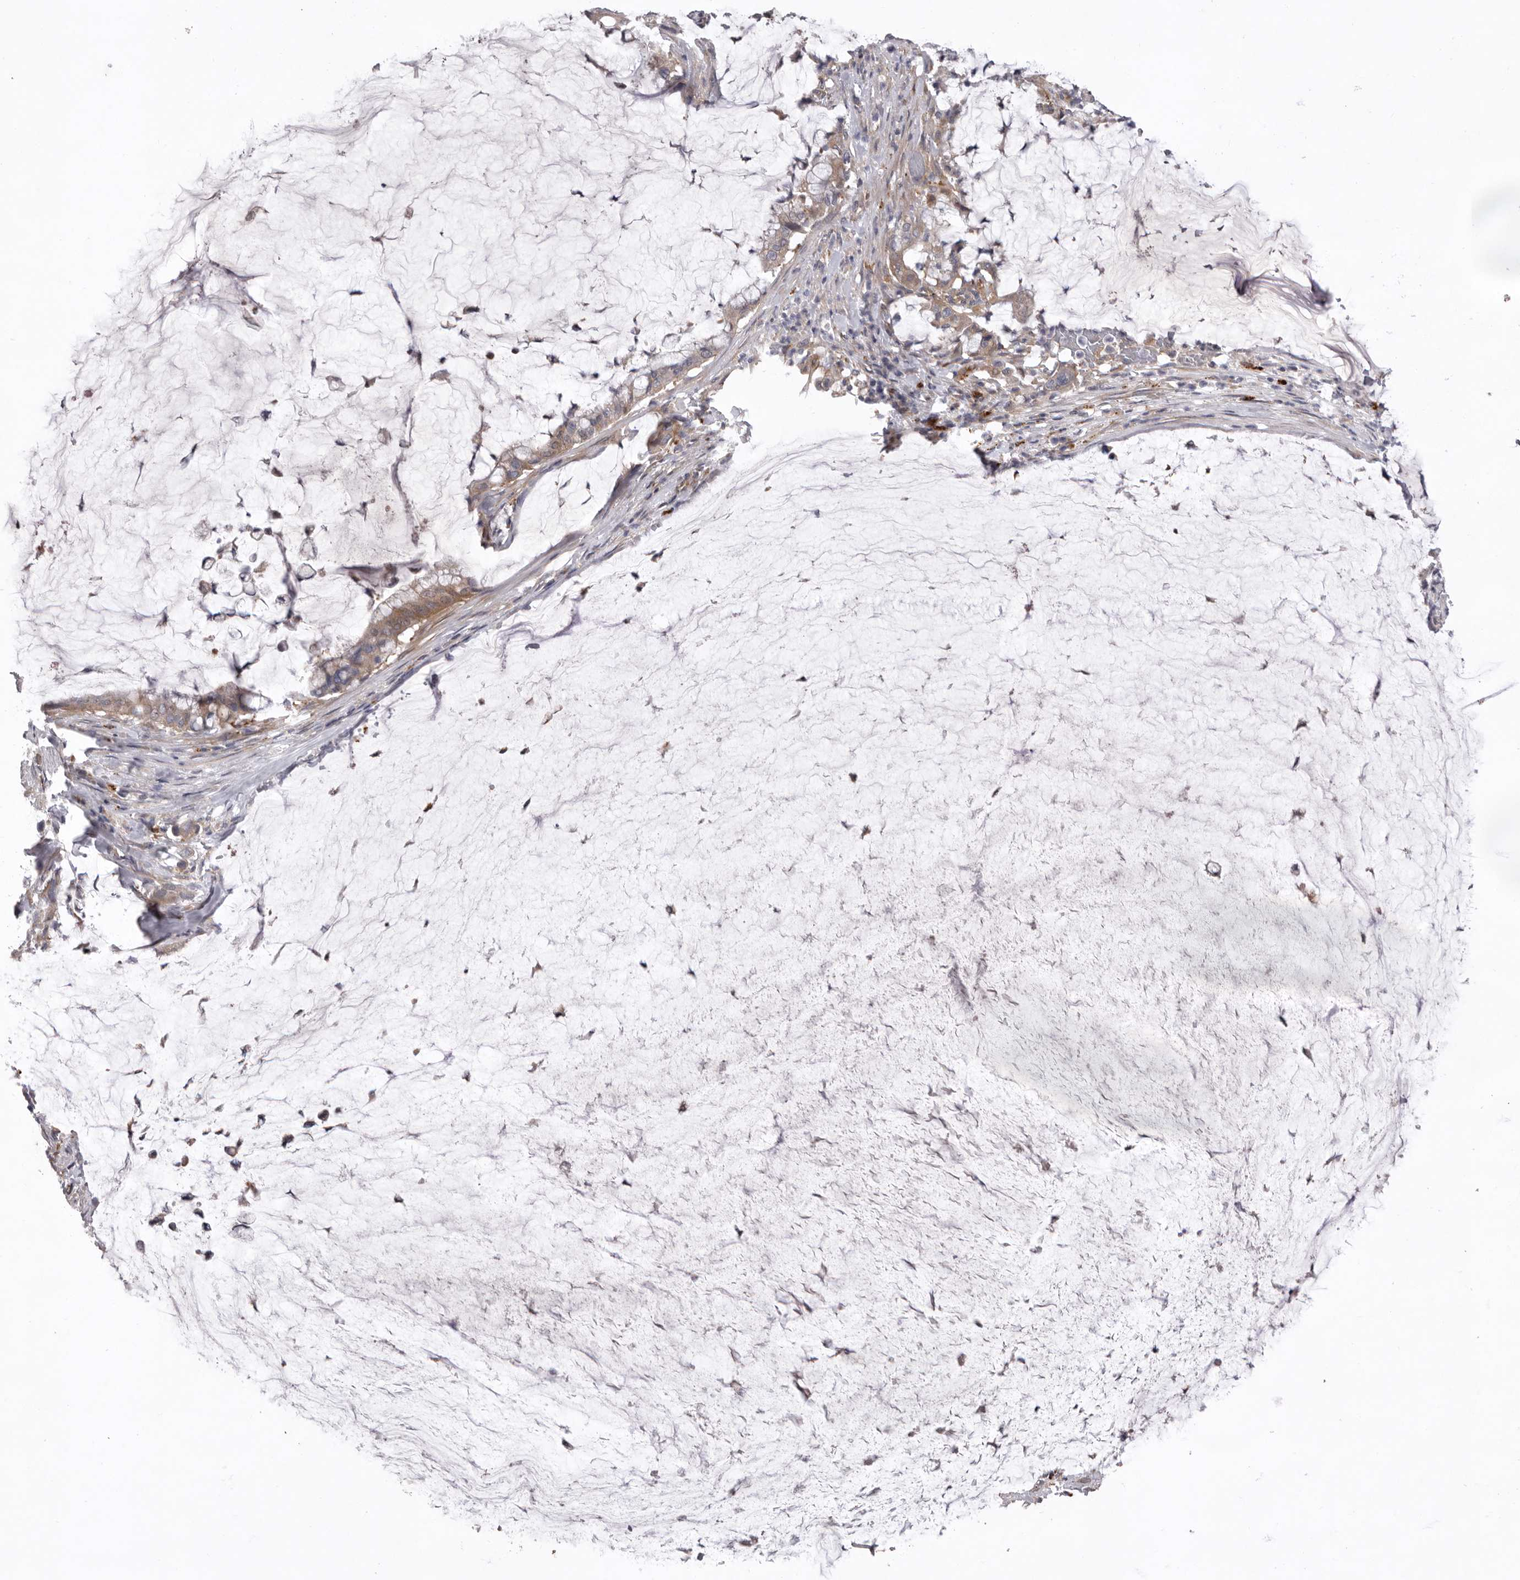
{"staining": {"intensity": "weak", "quantity": "25%-75%", "location": "cytoplasmic/membranous"}, "tissue": "pancreatic cancer", "cell_type": "Tumor cells", "image_type": "cancer", "snomed": [{"axis": "morphology", "description": "Adenocarcinoma, NOS"}, {"axis": "topography", "description": "Pancreas"}], "caption": "Immunohistochemistry (IHC) of human adenocarcinoma (pancreatic) shows low levels of weak cytoplasmic/membranous staining in about 25%-75% of tumor cells.", "gene": "WDR47", "patient": {"sex": "male", "age": 41}}